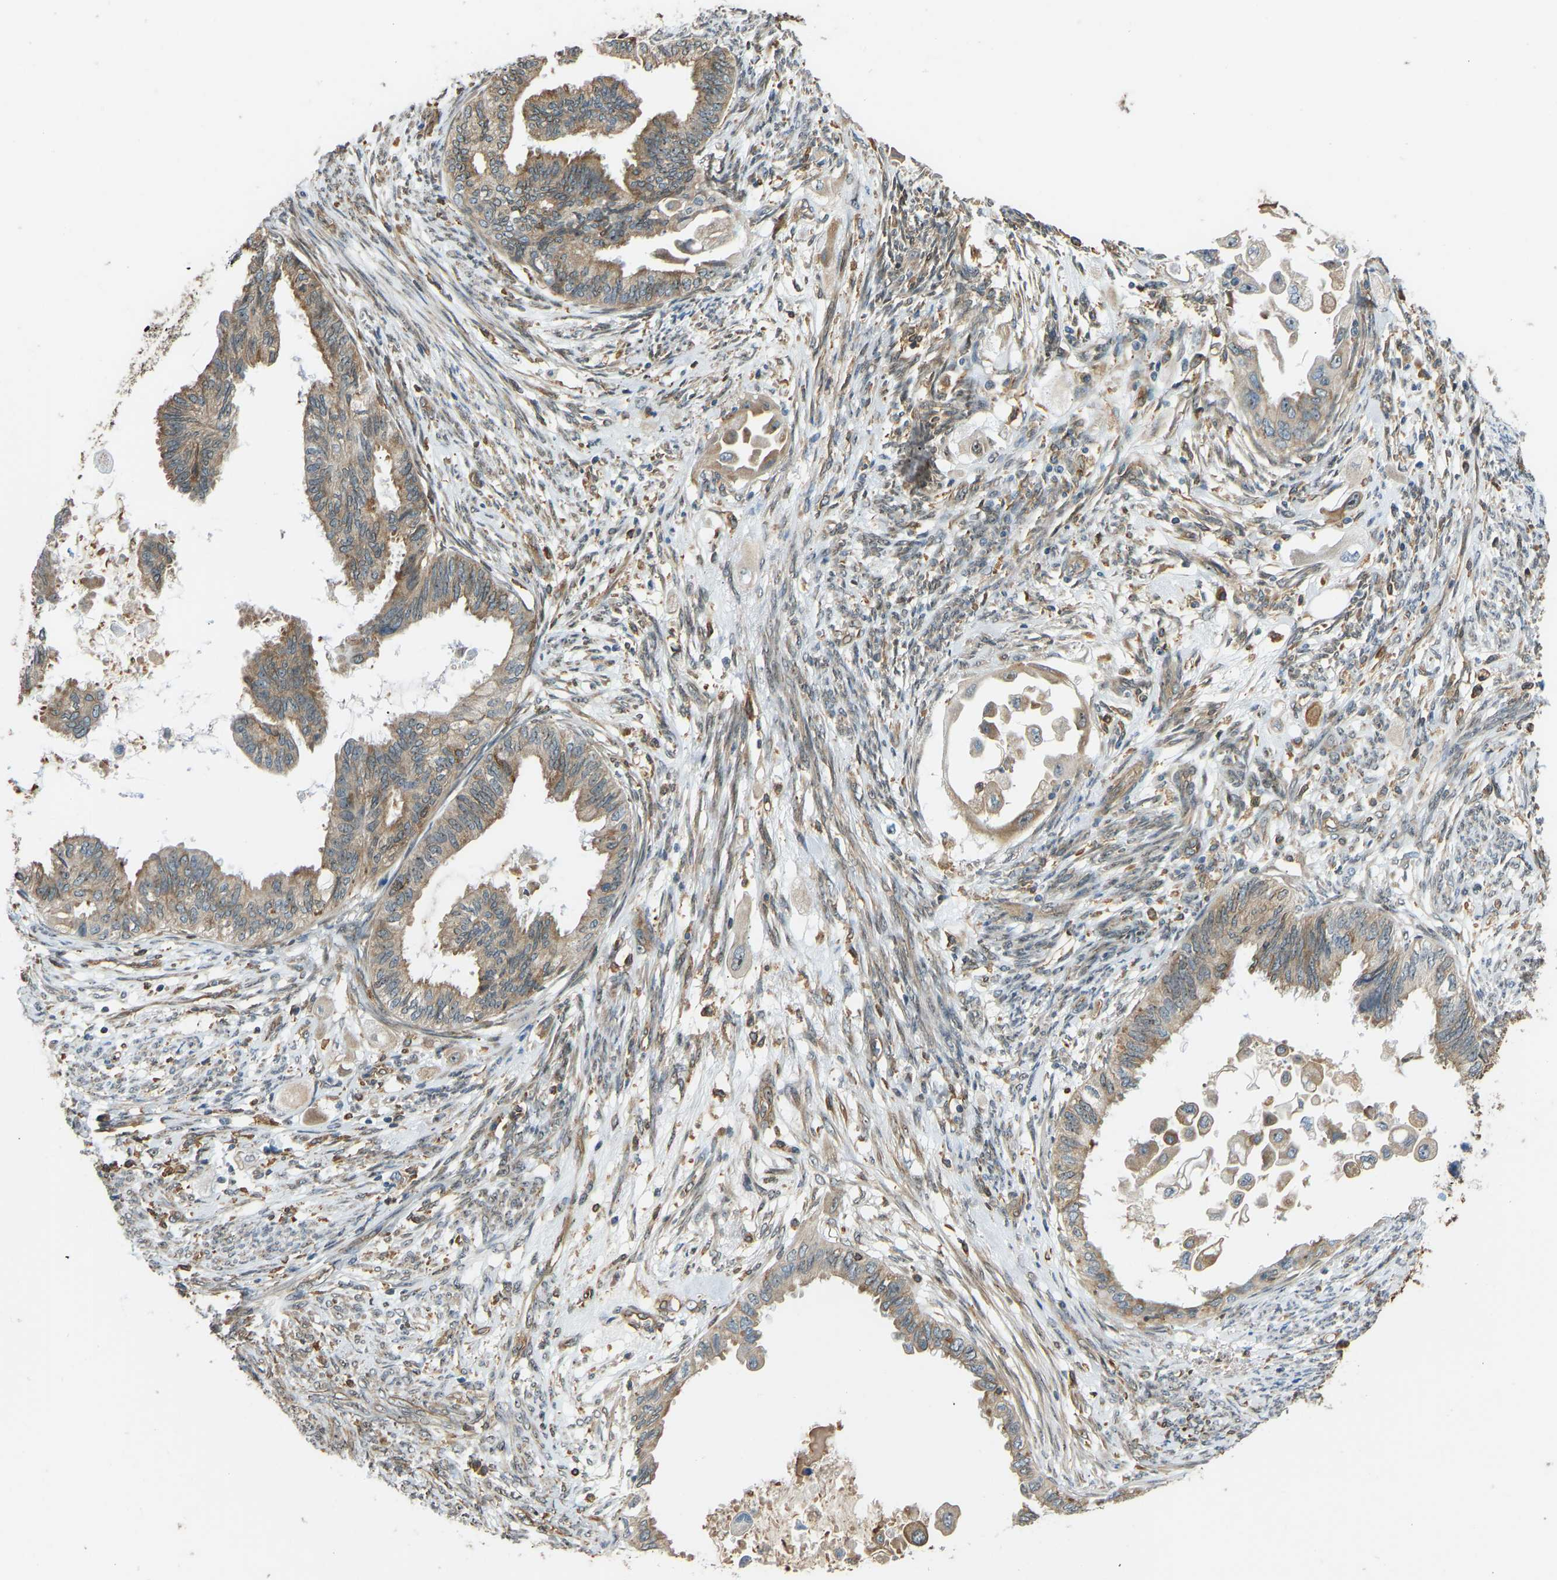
{"staining": {"intensity": "moderate", "quantity": ">75%", "location": "cytoplasmic/membranous"}, "tissue": "cervical cancer", "cell_type": "Tumor cells", "image_type": "cancer", "snomed": [{"axis": "morphology", "description": "Normal tissue, NOS"}, {"axis": "morphology", "description": "Adenocarcinoma, NOS"}, {"axis": "topography", "description": "Cervix"}, {"axis": "topography", "description": "Endometrium"}], "caption": "Protein staining displays moderate cytoplasmic/membranous expression in approximately >75% of tumor cells in cervical cancer.", "gene": "OS9", "patient": {"sex": "female", "age": 86}}